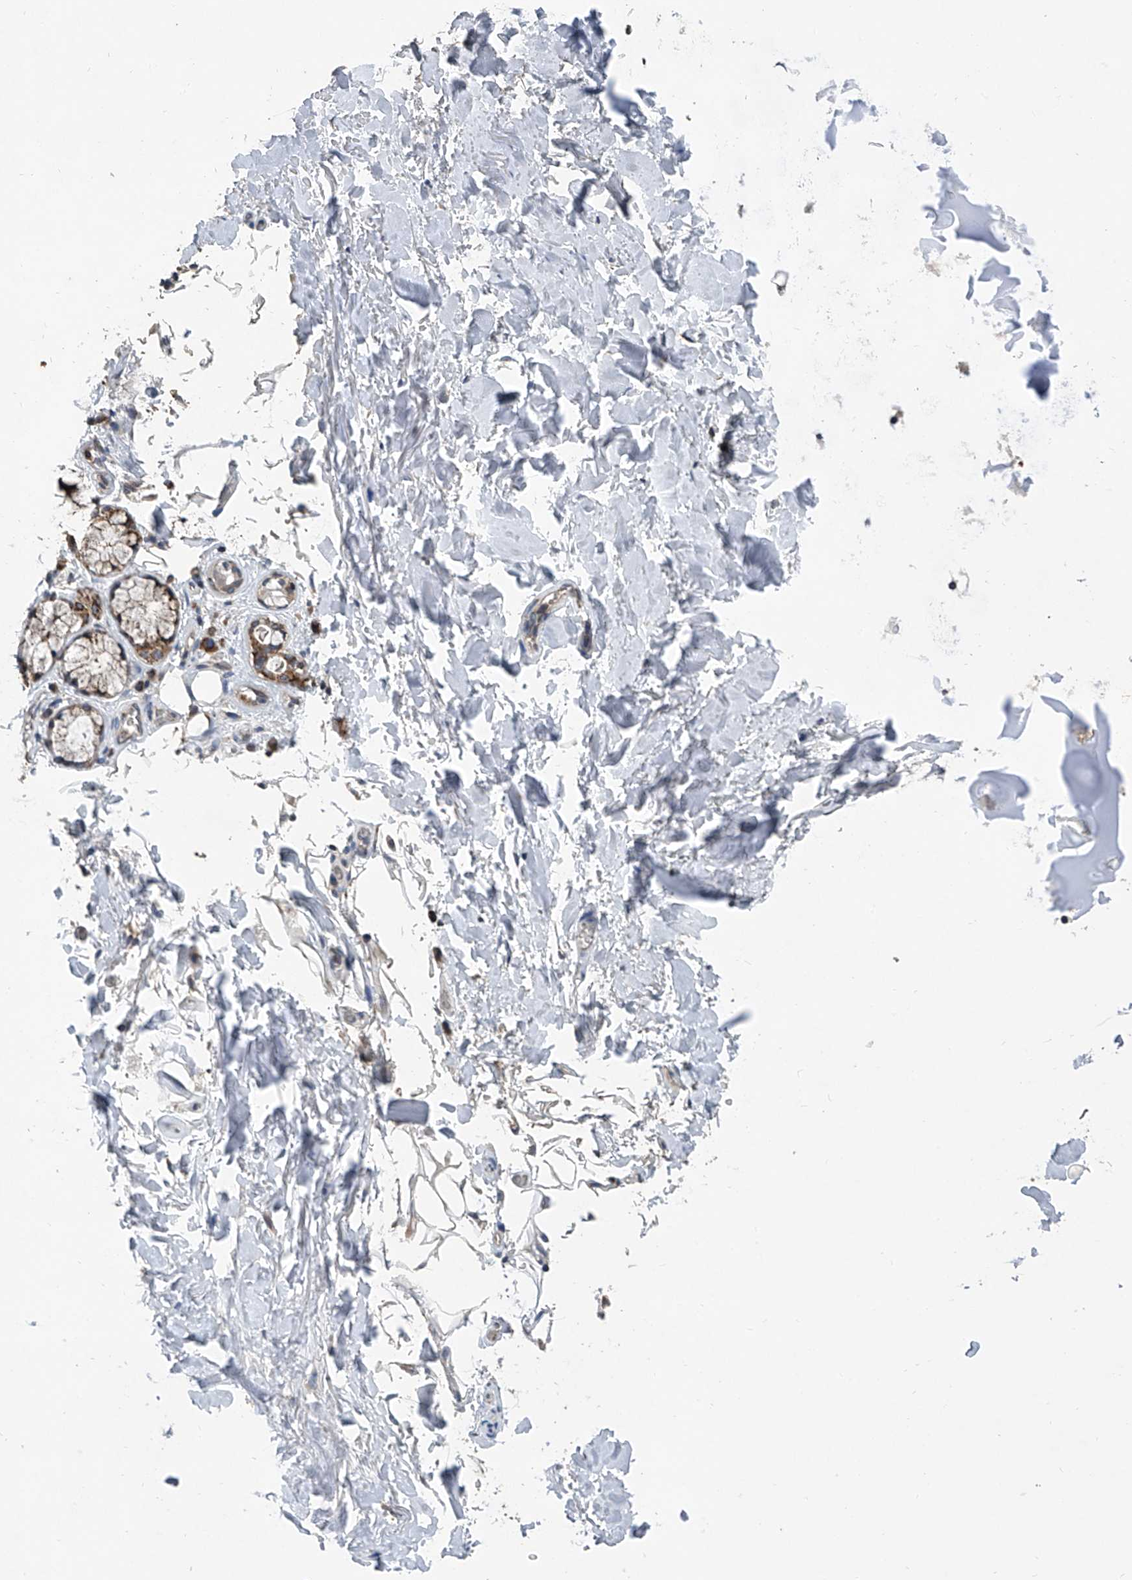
{"staining": {"intensity": "moderate", "quantity": "<25%", "location": "cytoplasmic/membranous"}, "tissue": "adipose tissue", "cell_type": "Adipocytes", "image_type": "normal", "snomed": [{"axis": "morphology", "description": "Normal tissue, NOS"}, {"axis": "topography", "description": "Cartilage tissue"}], "caption": "This is a histology image of immunohistochemistry (IHC) staining of normal adipose tissue, which shows moderate staining in the cytoplasmic/membranous of adipocytes.", "gene": "BCKDHB", "patient": {"sex": "female", "age": 63}}